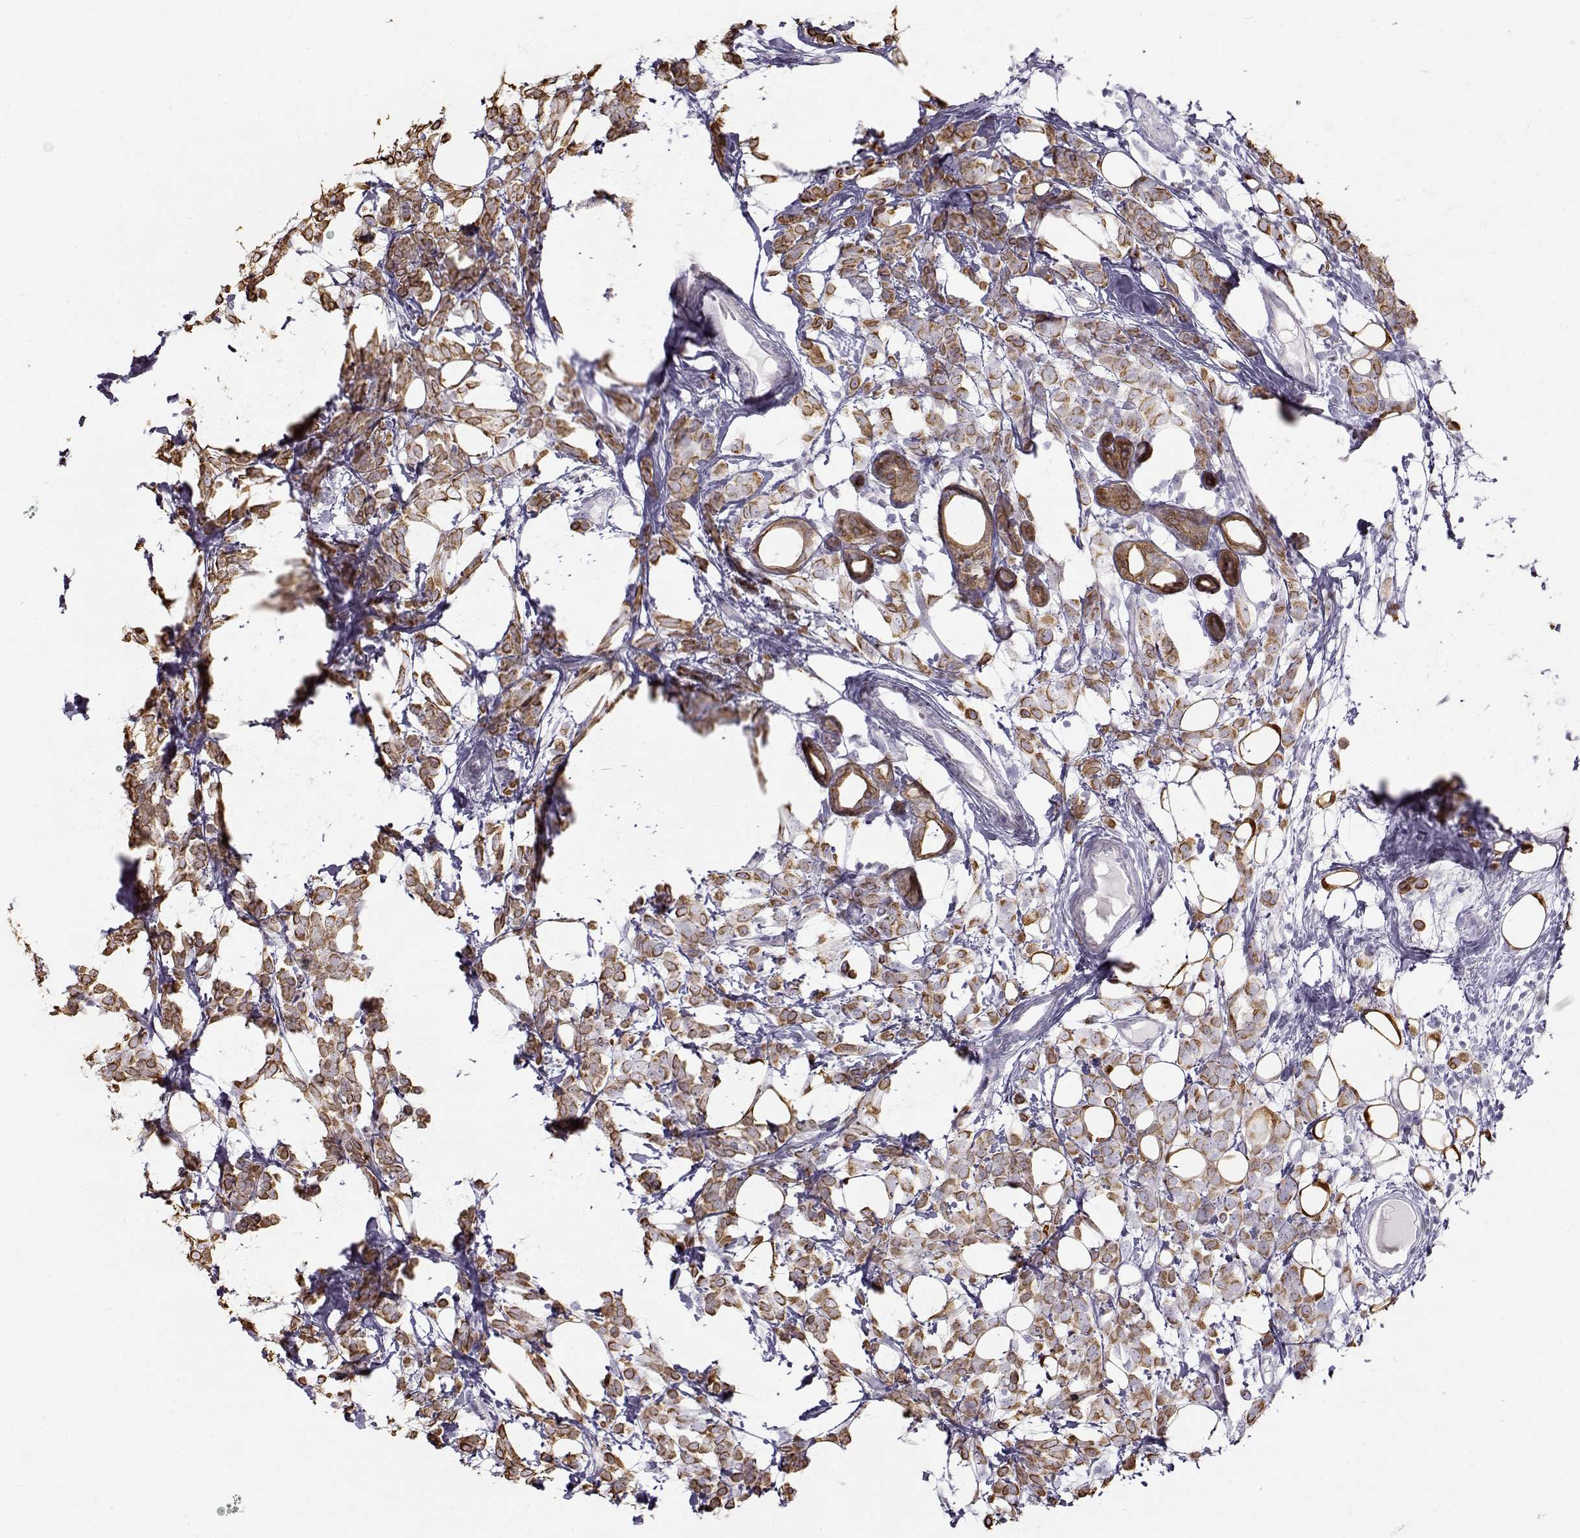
{"staining": {"intensity": "strong", "quantity": "25%-75%", "location": "cytoplasmic/membranous"}, "tissue": "breast cancer", "cell_type": "Tumor cells", "image_type": "cancer", "snomed": [{"axis": "morphology", "description": "Lobular carcinoma"}, {"axis": "topography", "description": "Breast"}], "caption": "Breast lobular carcinoma stained with a protein marker demonstrates strong staining in tumor cells.", "gene": "S100B", "patient": {"sex": "female", "age": 49}}